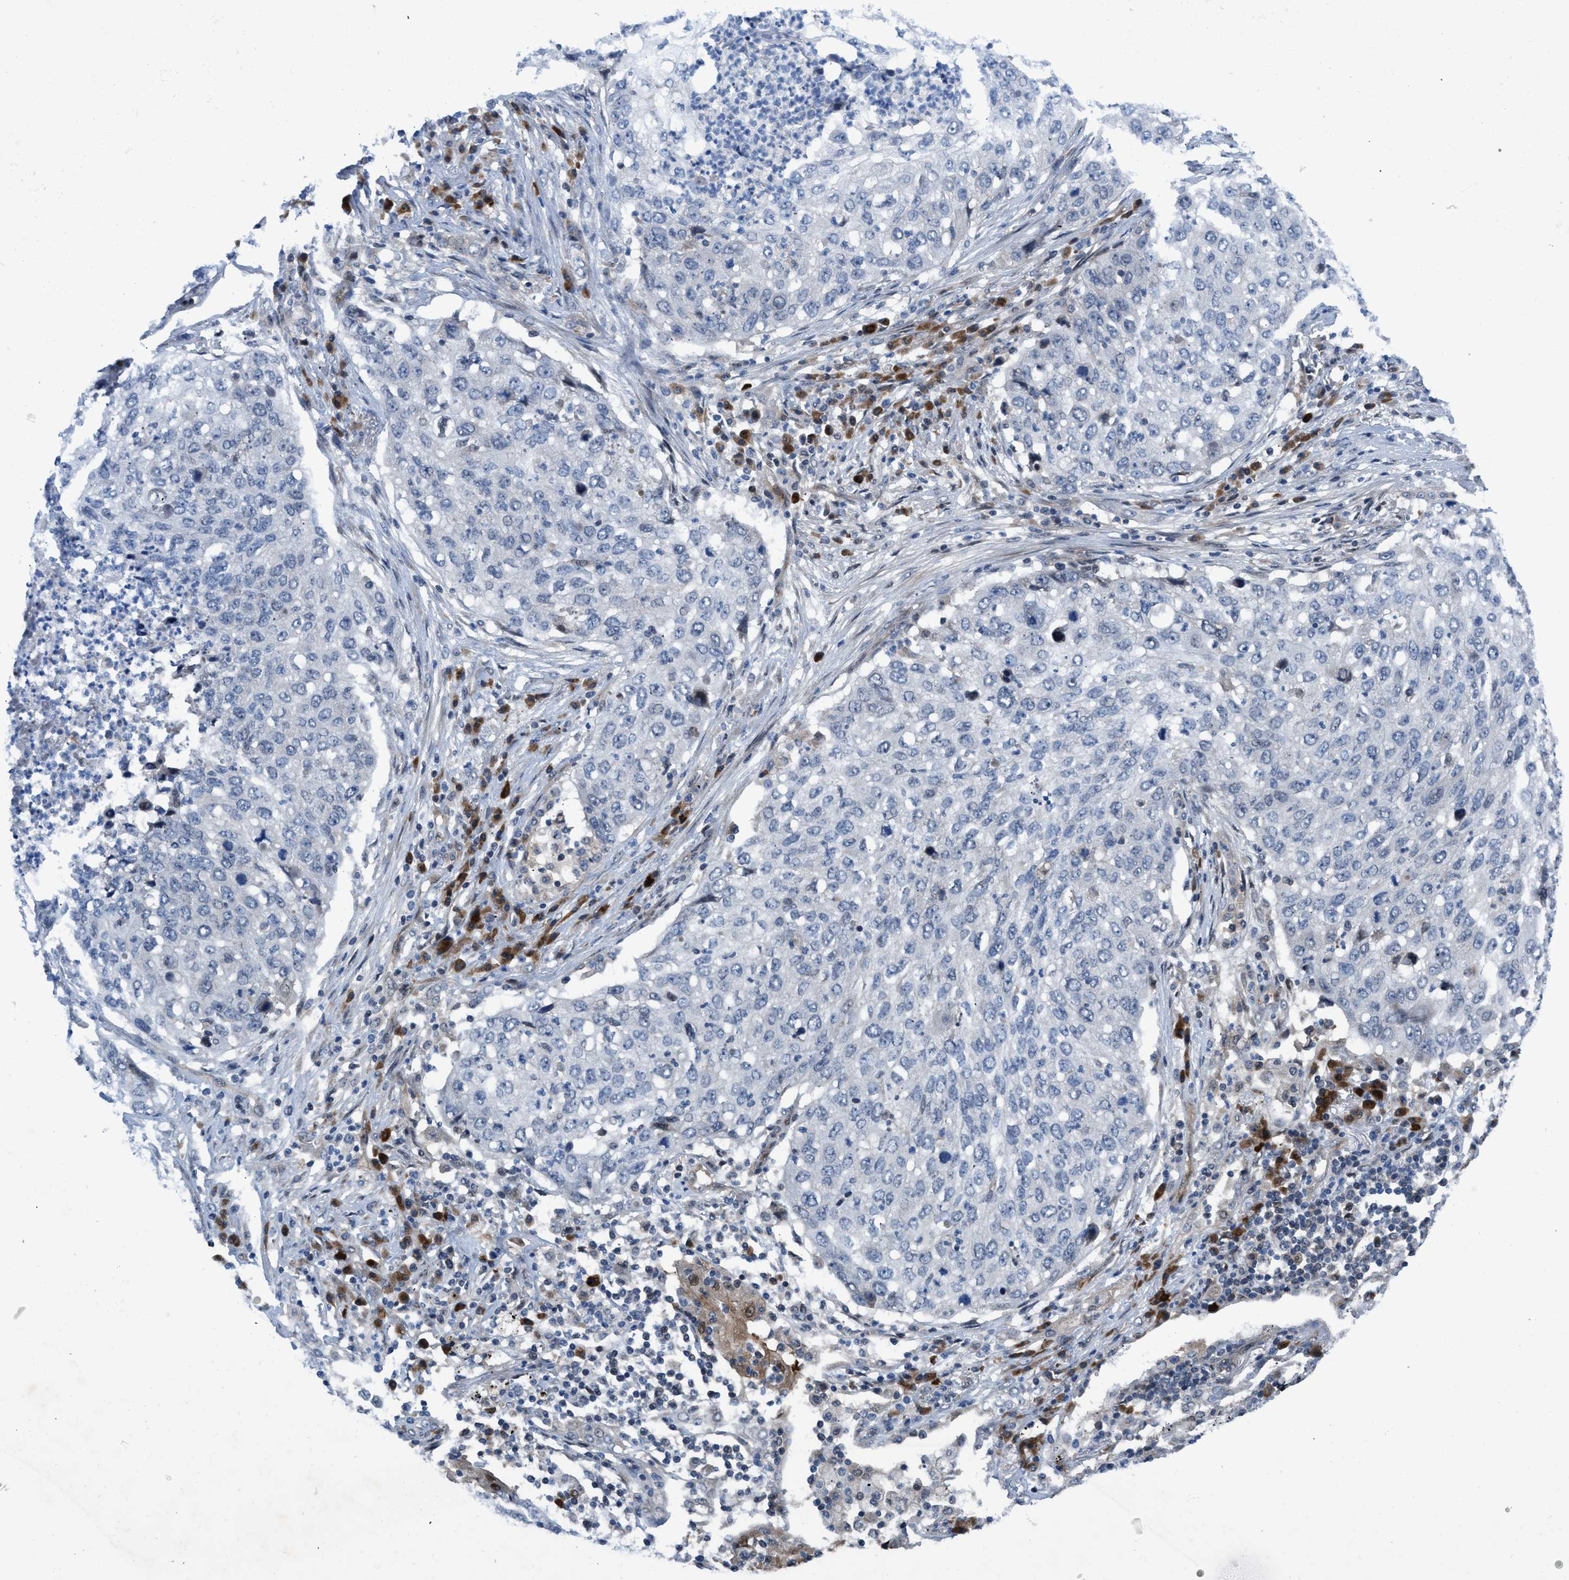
{"staining": {"intensity": "negative", "quantity": "none", "location": "none"}, "tissue": "lung cancer", "cell_type": "Tumor cells", "image_type": "cancer", "snomed": [{"axis": "morphology", "description": "Squamous cell carcinoma, NOS"}, {"axis": "topography", "description": "Lung"}], "caption": "Immunohistochemical staining of human lung squamous cell carcinoma shows no significant staining in tumor cells.", "gene": "IL17RE", "patient": {"sex": "female", "age": 63}}